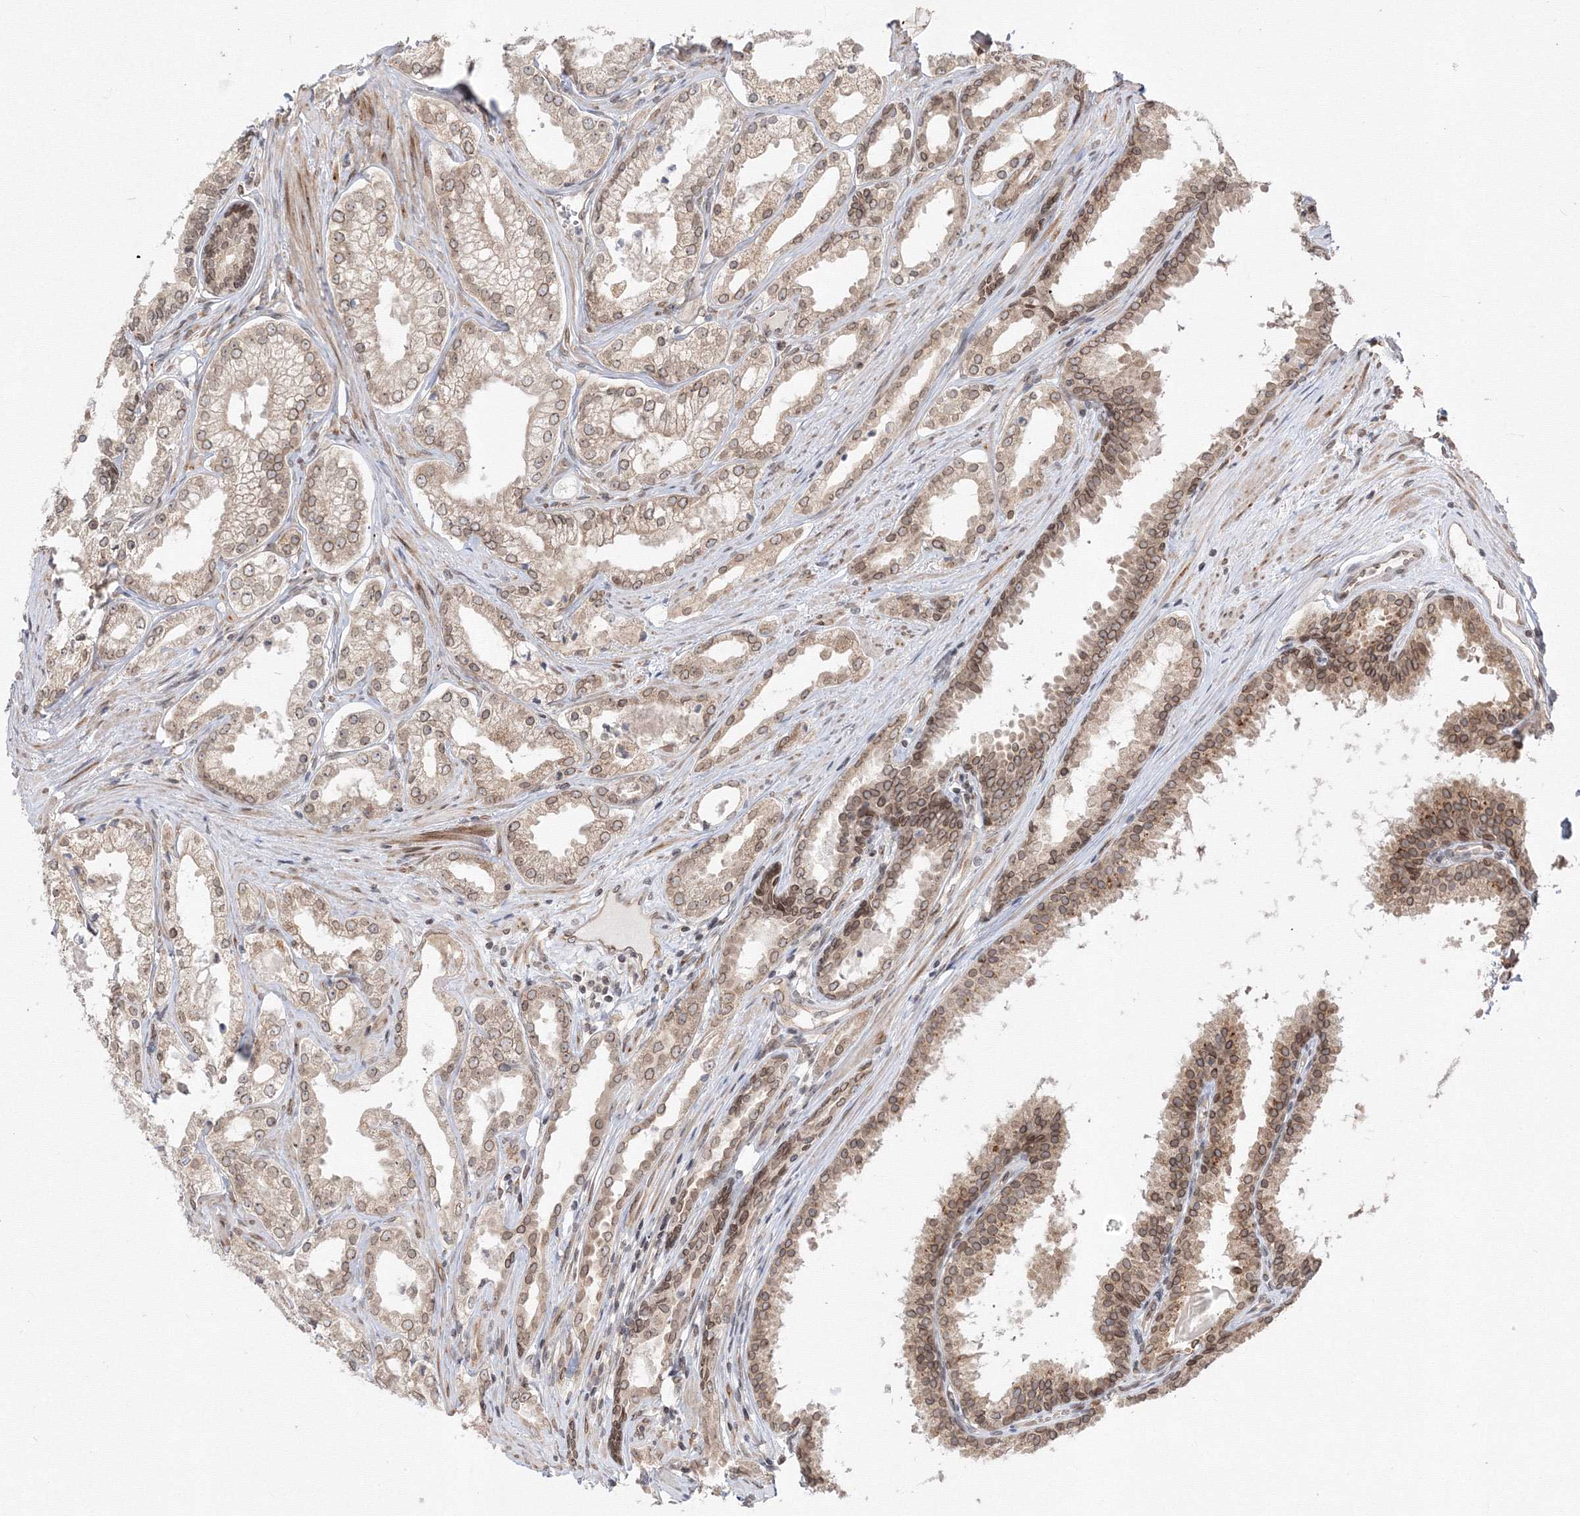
{"staining": {"intensity": "moderate", "quantity": "25%-75%", "location": "cytoplasmic/membranous,nuclear"}, "tissue": "prostate cancer", "cell_type": "Tumor cells", "image_type": "cancer", "snomed": [{"axis": "morphology", "description": "Adenocarcinoma, High grade"}, {"axis": "topography", "description": "Prostate"}], "caption": "Prostate cancer (adenocarcinoma (high-grade)) stained for a protein reveals moderate cytoplasmic/membranous and nuclear positivity in tumor cells.", "gene": "DNAJB2", "patient": {"sex": "male", "age": 68}}